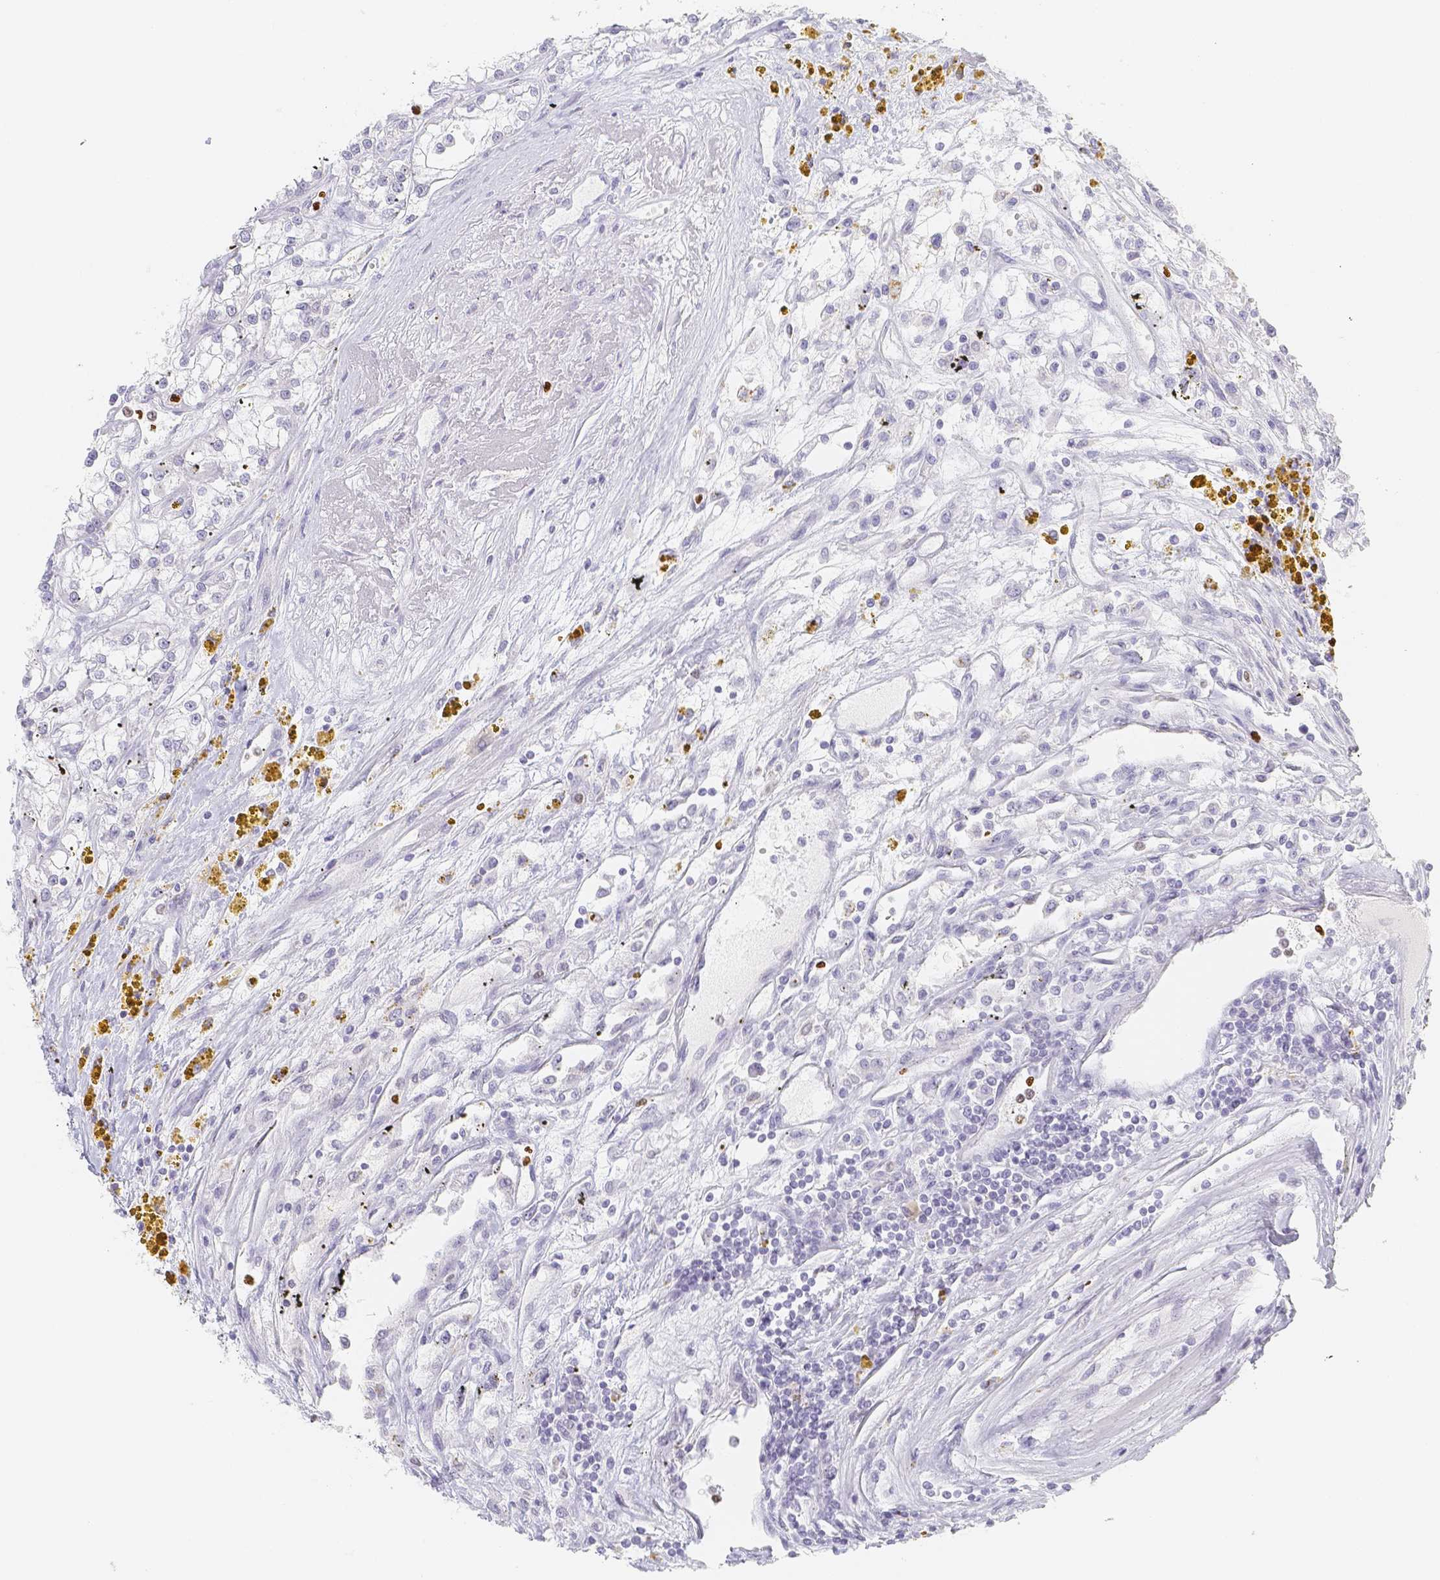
{"staining": {"intensity": "negative", "quantity": "none", "location": "none"}, "tissue": "renal cancer", "cell_type": "Tumor cells", "image_type": "cancer", "snomed": [{"axis": "morphology", "description": "Adenocarcinoma, NOS"}, {"axis": "topography", "description": "Kidney"}], "caption": "There is no significant positivity in tumor cells of adenocarcinoma (renal). (Brightfield microscopy of DAB immunohistochemistry (IHC) at high magnification).", "gene": "PADI4", "patient": {"sex": "female", "age": 52}}